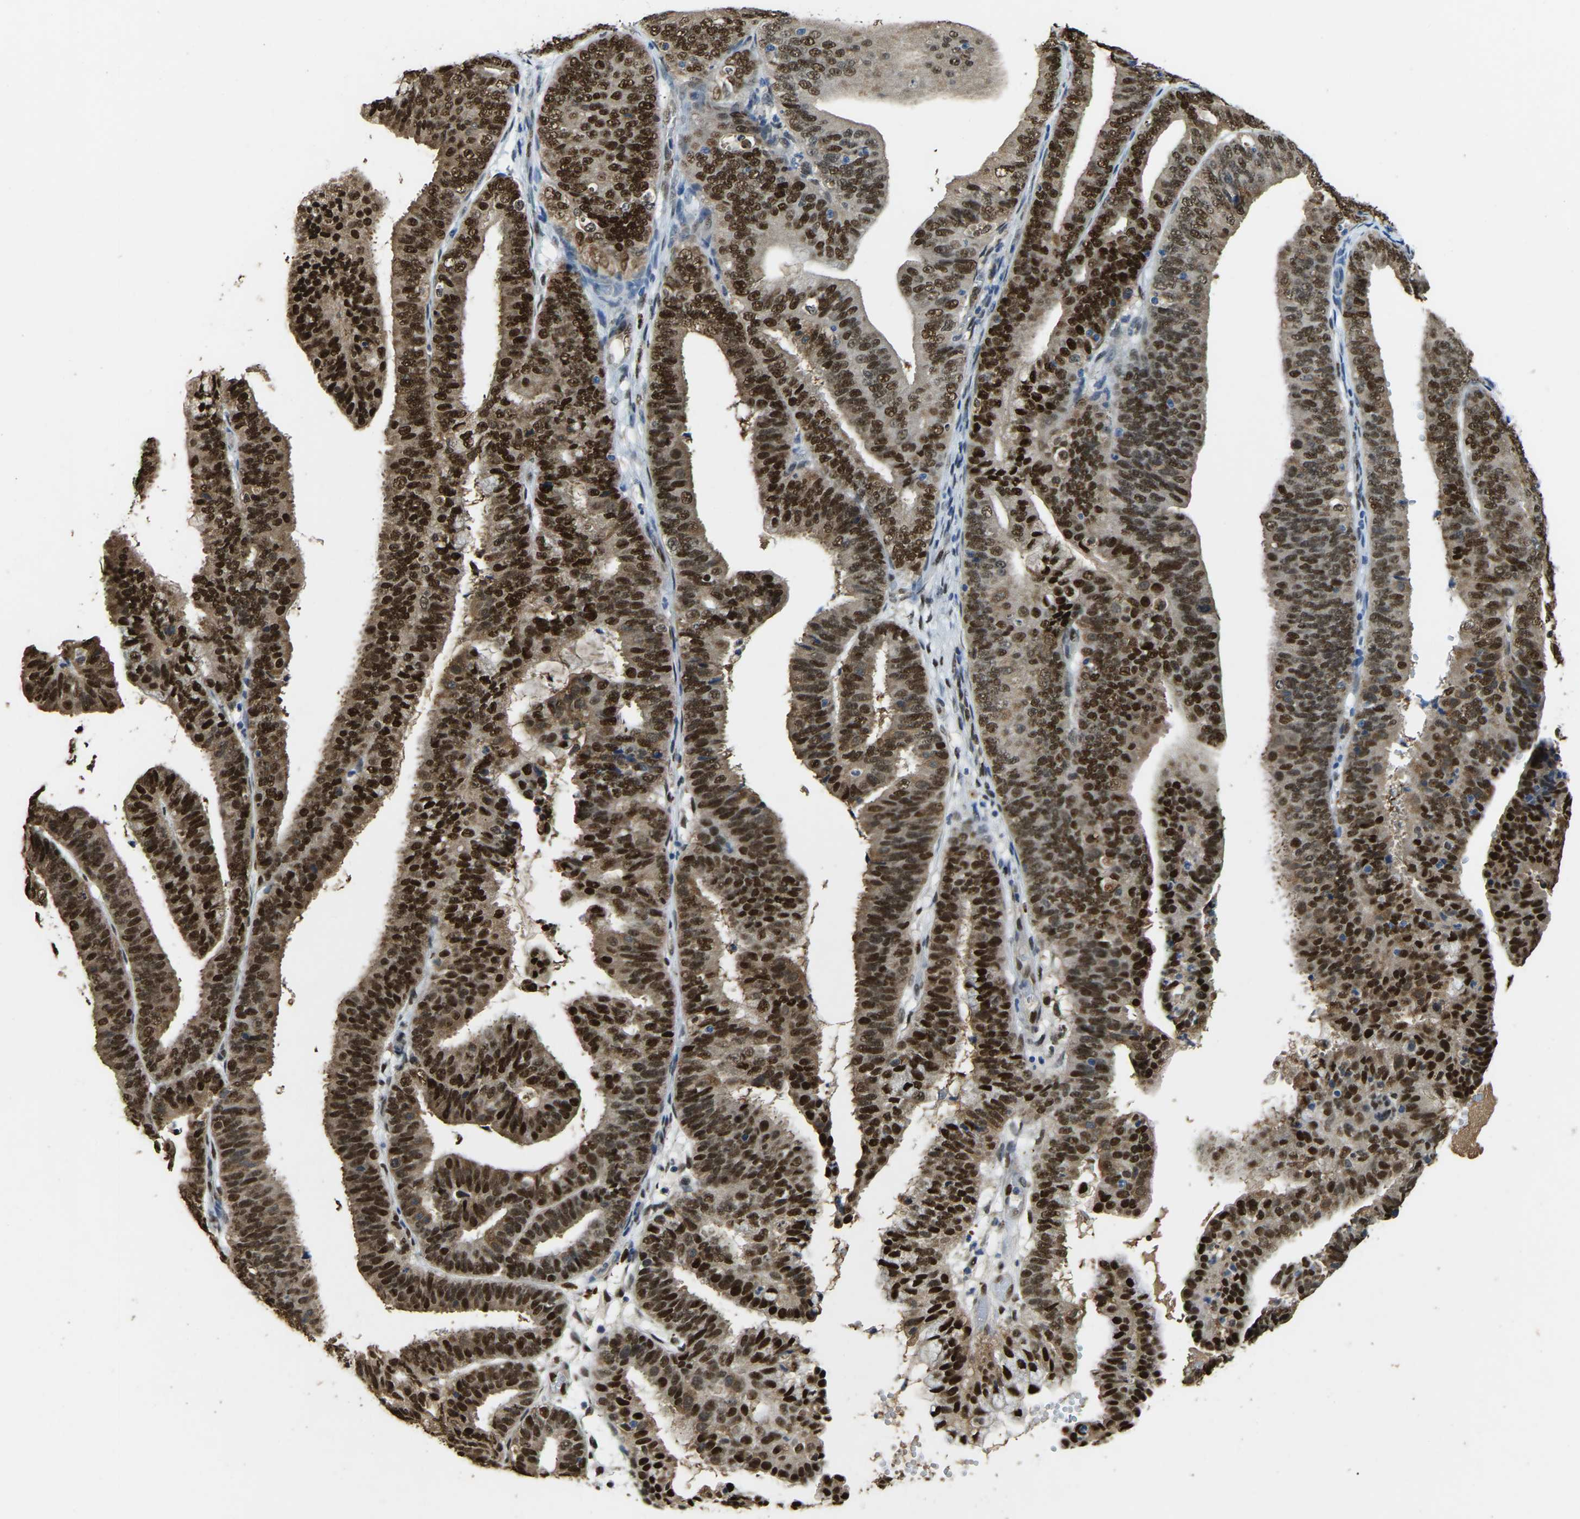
{"staining": {"intensity": "strong", "quantity": ">75%", "location": "cytoplasmic/membranous,nuclear"}, "tissue": "endometrial cancer", "cell_type": "Tumor cells", "image_type": "cancer", "snomed": [{"axis": "morphology", "description": "Adenocarcinoma, NOS"}, {"axis": "topography", "description": "Endometrium"}], "caption": "Endometrial adenocarcinoma tissue displays strong cytoplasmic/membranous and nuclear positivity in about >75% of tumor cells, visualized by immunohistochemistry.", "gene": "NANS", "patient": {"sex": "female", "age": 63}}